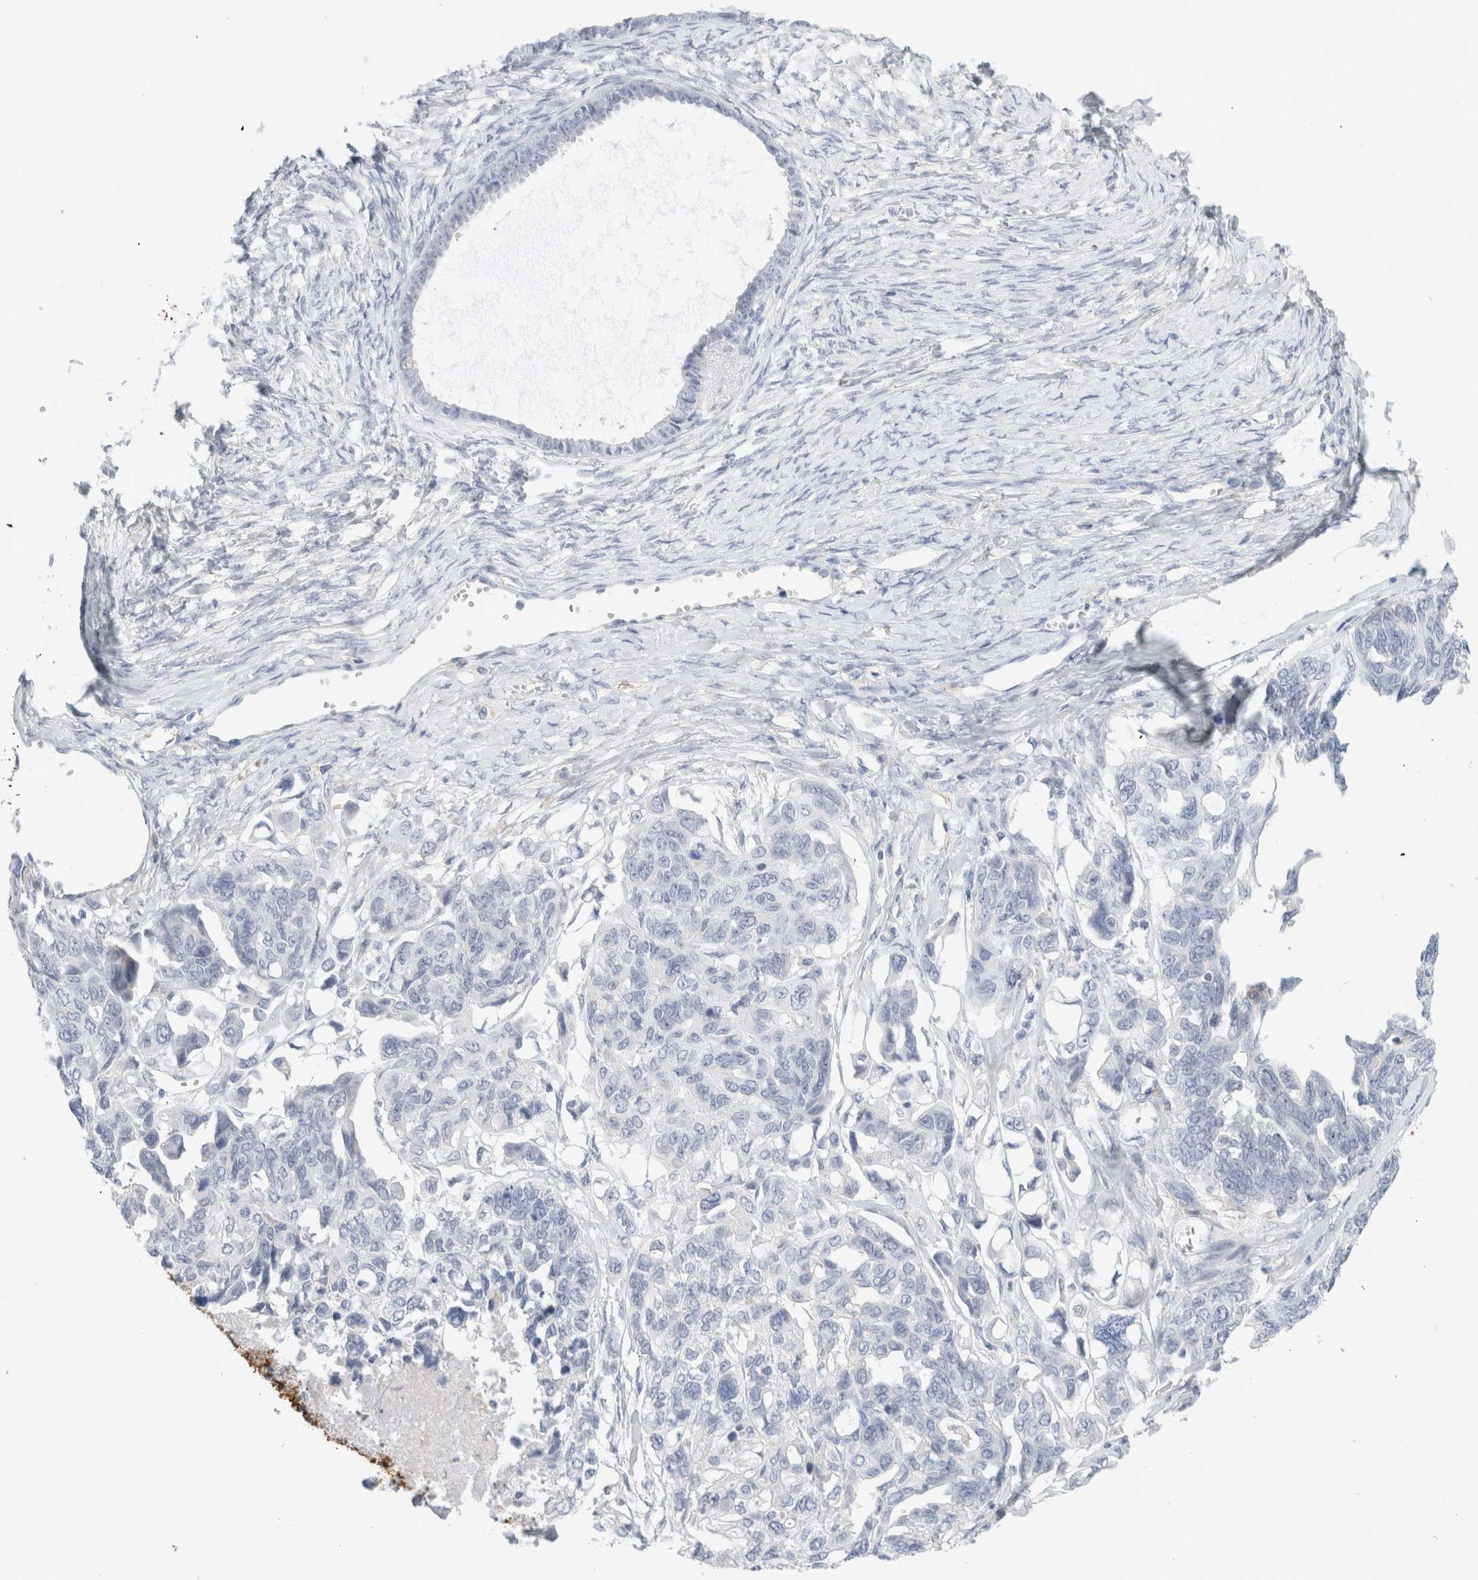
{"staining": {"intensity": "negative", "quantity": "none", "location": "none"}, "tissue": "ovarian cancer", "cell_type": "Tumor cells", "image_type": "cancer", "snomed": [{"axis": "morphology", "description": "Cystadenocarcinoma, serous, NOS"}, {"axis": "topography", "description": "Ovary"}], "caption": "IHC image of neoplastic tissue: ovarian serous cystadenocarcinoma stained with DAB shows no significant protein staining in tumor cells.", "gene": "ADAM30", "patient": {"sex": "female", "age": 79}}